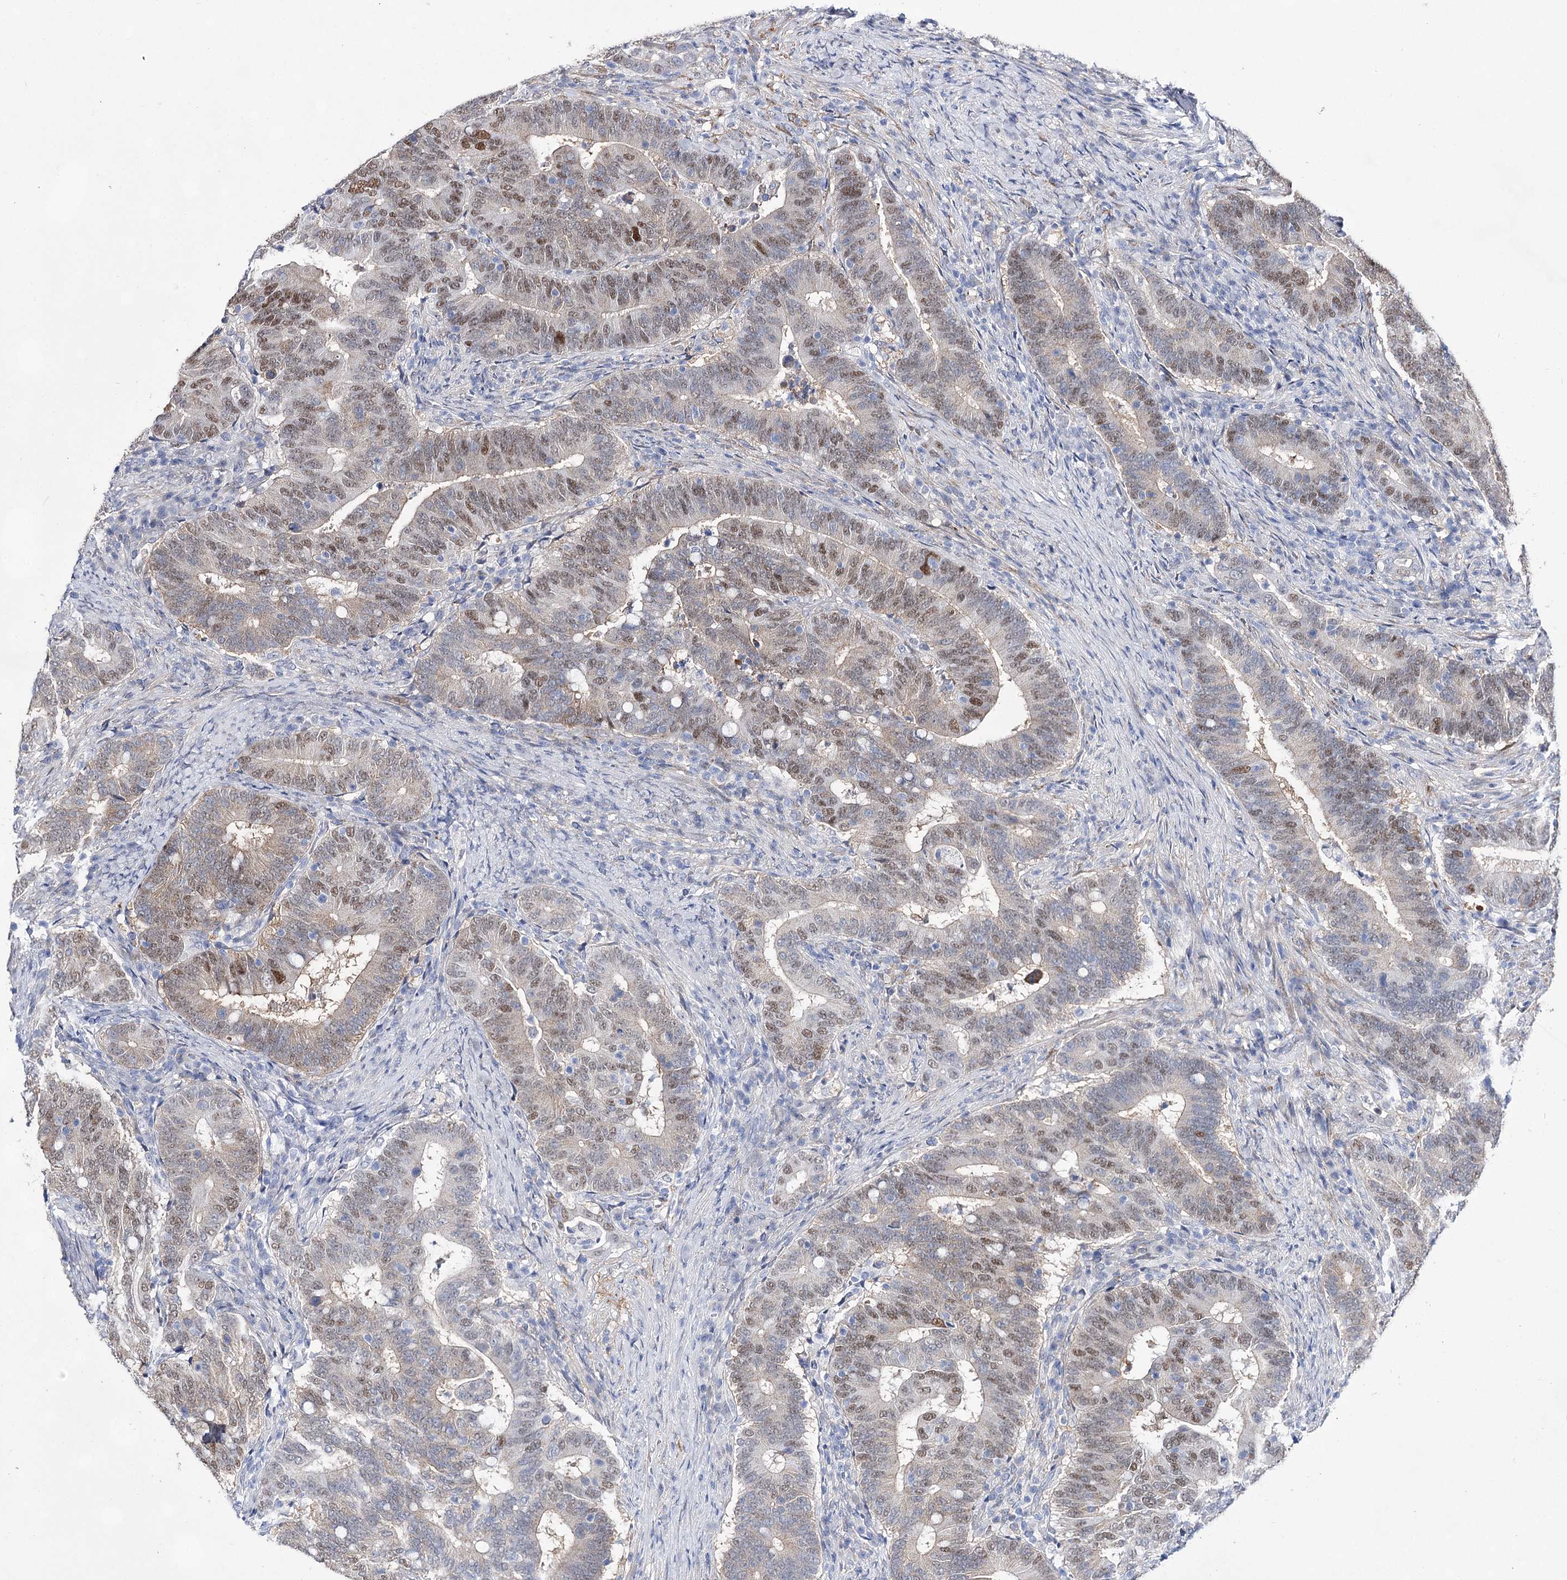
{"staining": {"intensity": "moderate", "quantity": "25%-75%", "location": "nuclear"}, "tissue": "colorectal cancer", "cell_type": "Tumor cells", "image_type": "cancer", "snomed": [{"axis": "morphology", "description": "Adenocarcinoma, NOS"}, {"axis": "topography", "description": "Colon"}], "caption": "The image exhibits staining of adenocarcinoma (colorectal), revealing moderate nuclear protein expression (brown color) within tumor cells.", "gene": "UGDH", "patient": {"sex": "female", "age": 66}}